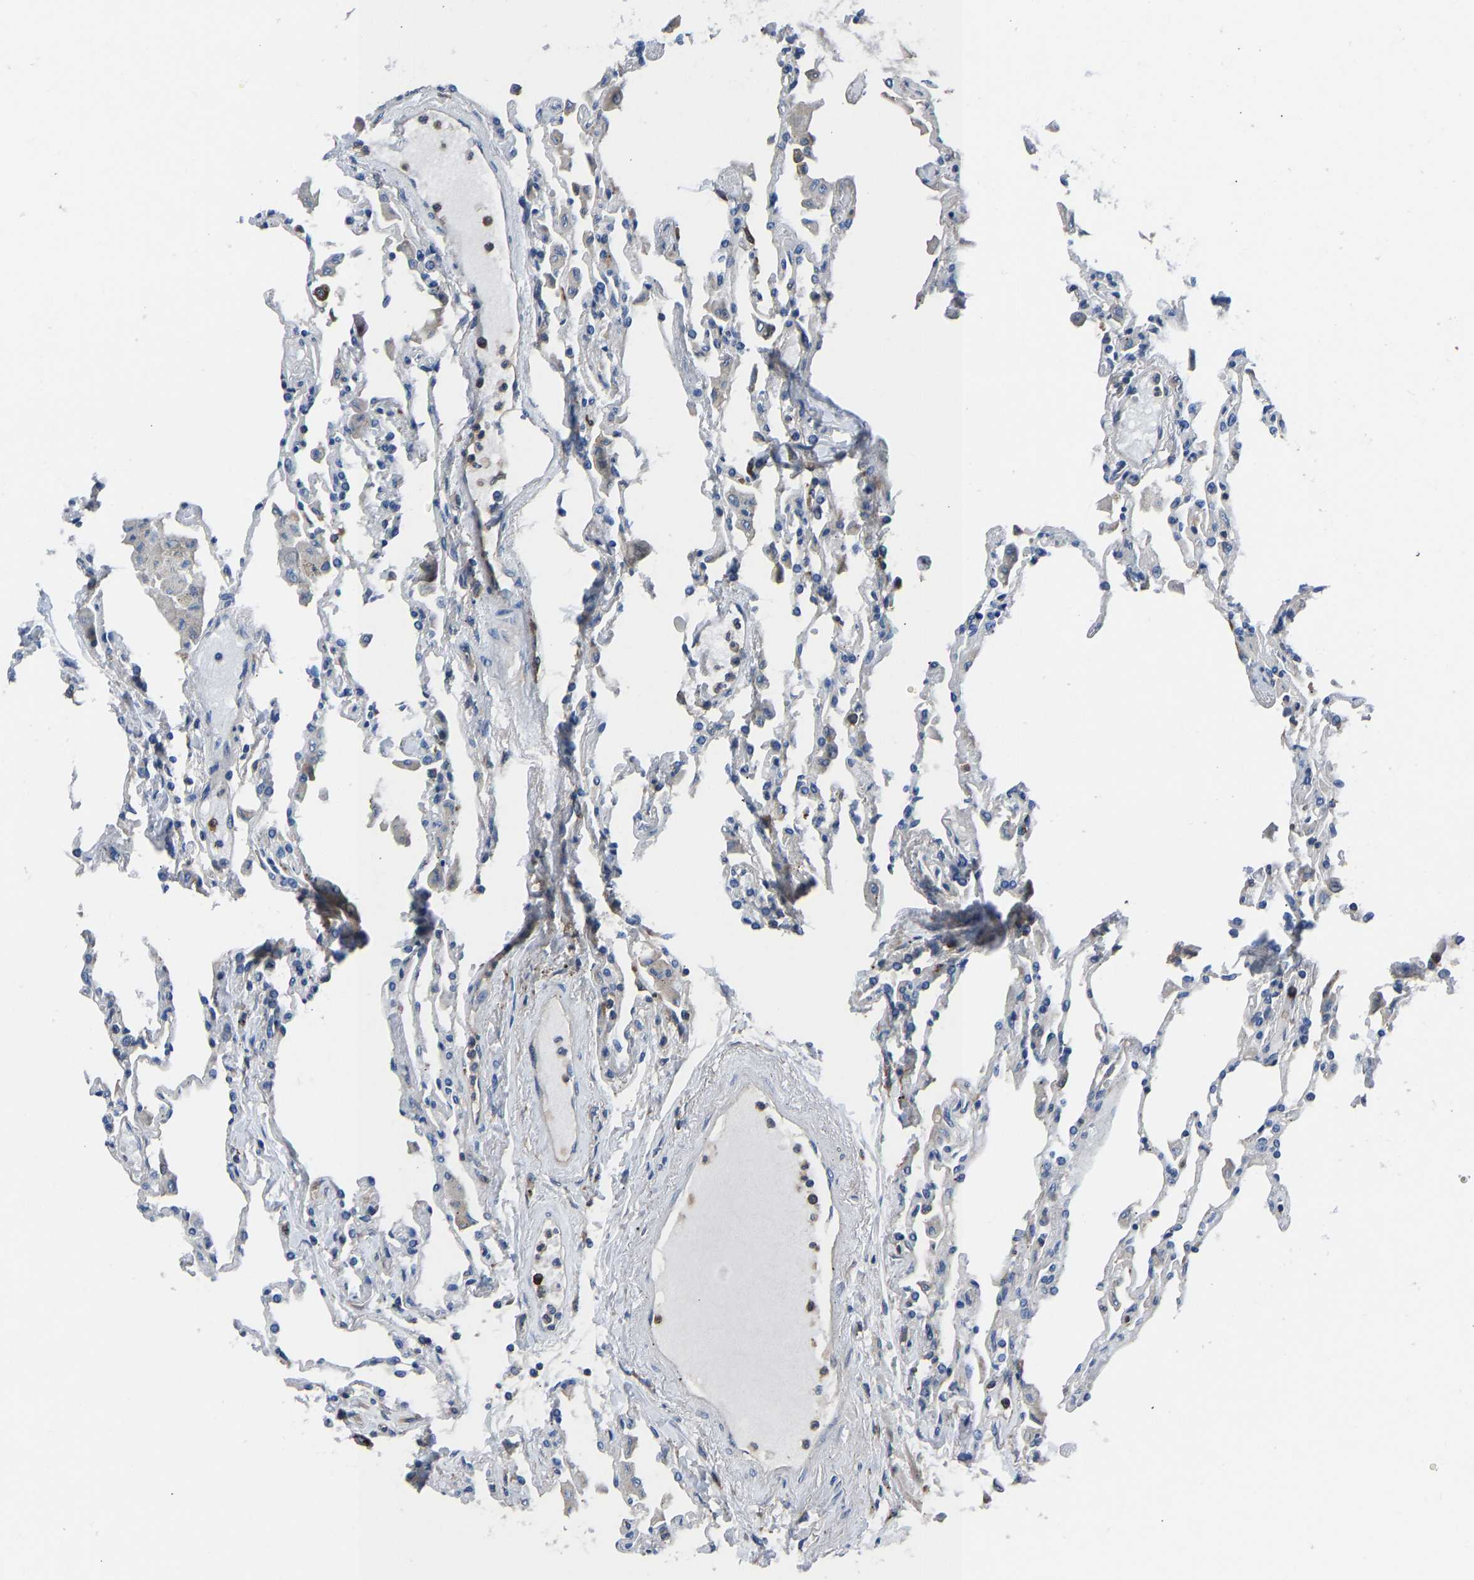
{"staining": {"intensity": "negative", "quantity": "none", "location": "none"}, "tissue": "lung", "cell_type": "Alveolar cells", "image_type": "normal", "snomed": [{"axis": "morphology", "description": "Normal tissue, NOS"}, {"axis": "topography", "description": "Bronchus"}, {"axis": "topography", "description": "Lung"}], "caption": "A high-resolution micrograph shows IHC staining of normal lung, which exhibits no significant positivity in alveolar cells. (Immunohistochemistry, brightfield microscopy, high magnification).", "gene": "PRKAR1A", "patient": {"sex": "female", "age": 49}}